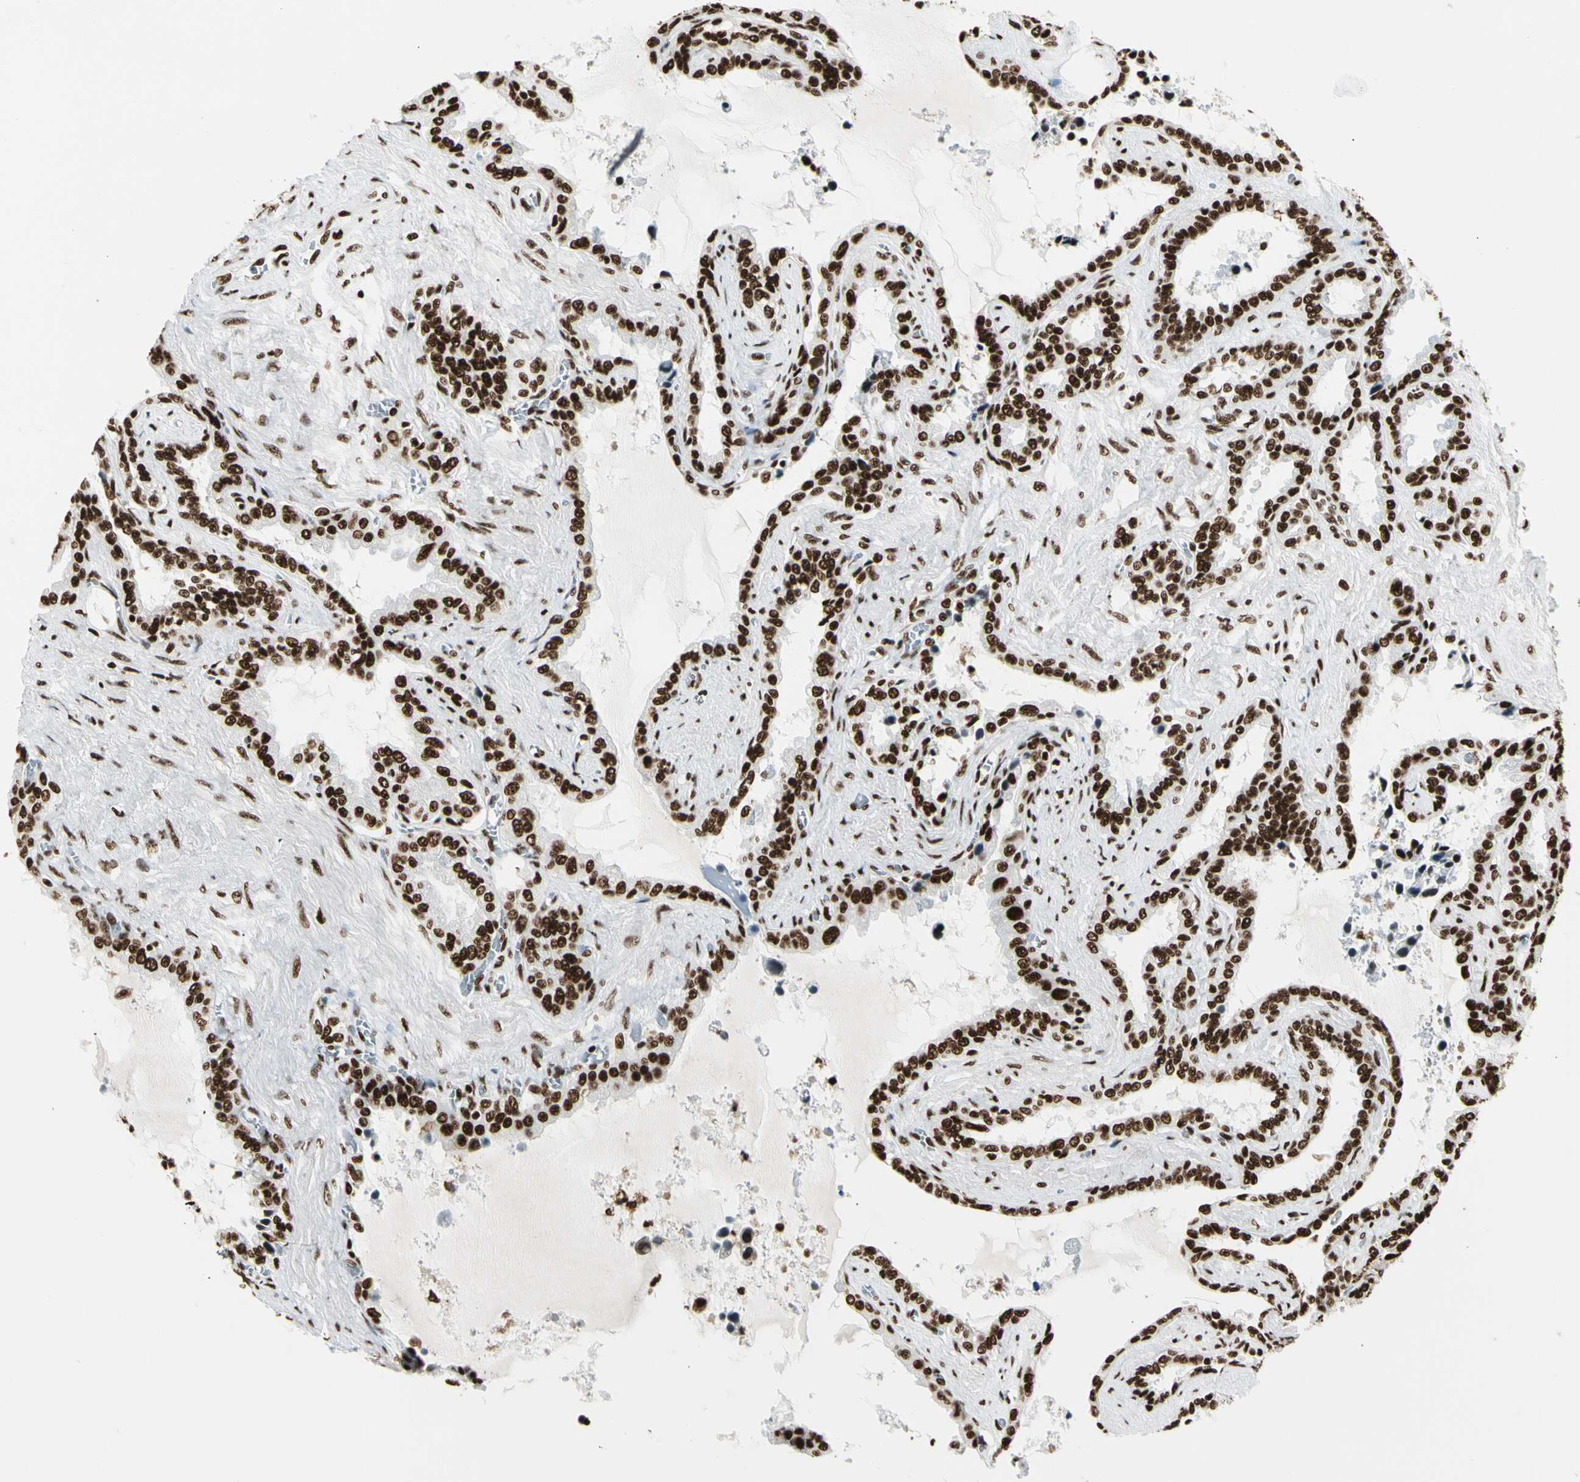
{"staining": {"intensity": "strong", "quantity": ">75%", "location": "nuclear"}, "tissue": "seminal vesicle", "cell_type": "Glandular cells", "image_type": "normal", "snomed": [{"axis": "morphology", "description": "Normal tissue, NOS"}, {"axis": "topography", "description": "Seminal veicle"}], "caption": "Brown immunohistochemical staining in normal seminal vesicle exhibits strong nuclear staining in approximately >75% of glandular cells.", "gene": "CCAR1", "patient": {"sex": "male", "age": 46}}